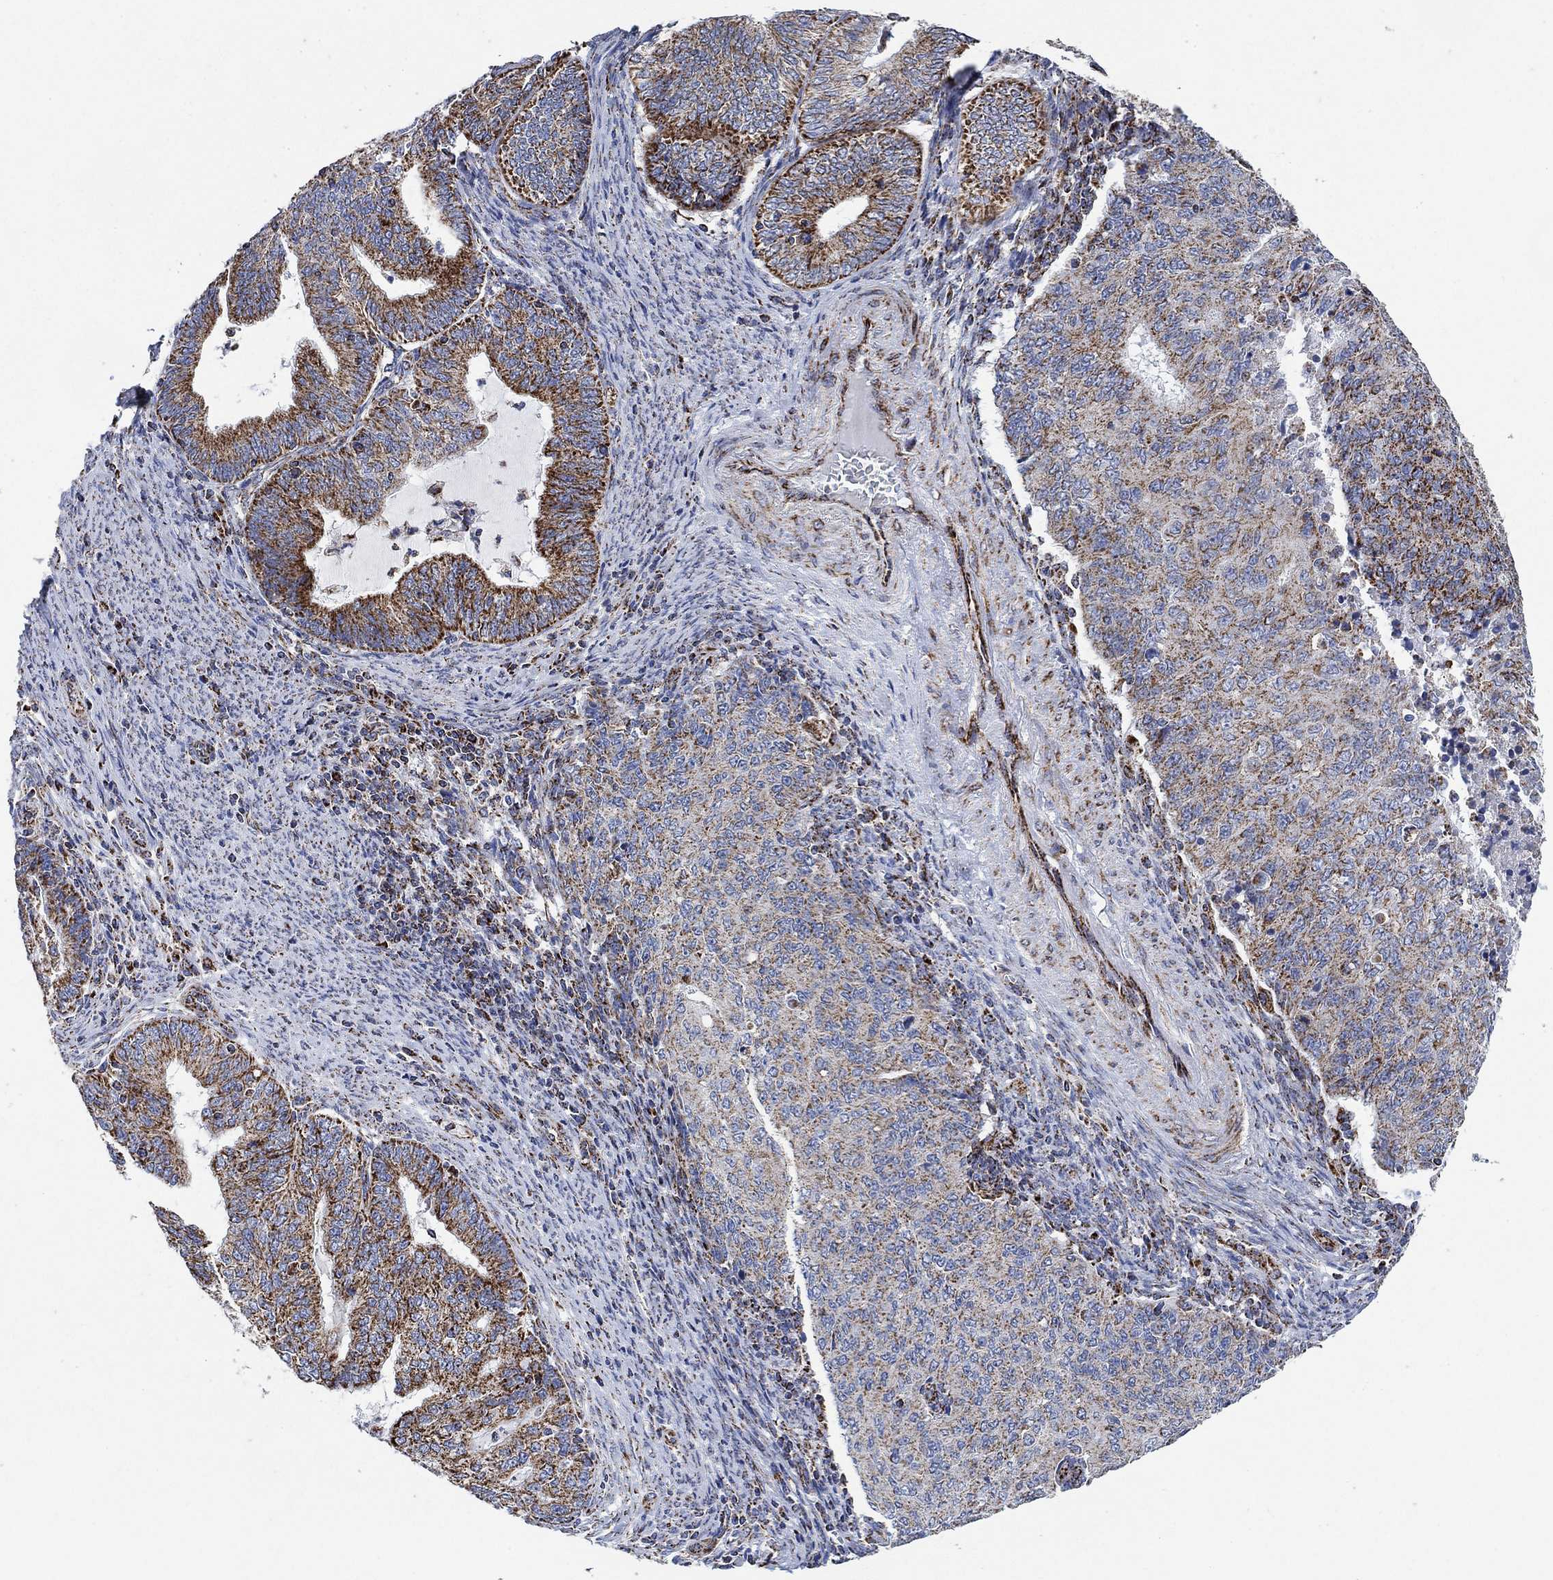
{"staining": {"intensity": "strong", "quantity": "<25%", "location": "cytoplasmic/membranous"}, "tissue": "endometrial cancer", "cell_type": "Tumor cells", "image_type": "cancer", "snomed": [{"axis": "morphology", "description": "Adenocarcinoma, NOS"}, {"axis": "topography", "description": "Endometrium"}], "caption": "Immunohistochemical staining of endometrial cancer (adenocarcinoma) shows medium levels of strong cytoplasmic/membranous staining in about <25% of tumor cells.", "gene": "NDUFS3", "patient": {"sex": "female", "age": 82}}